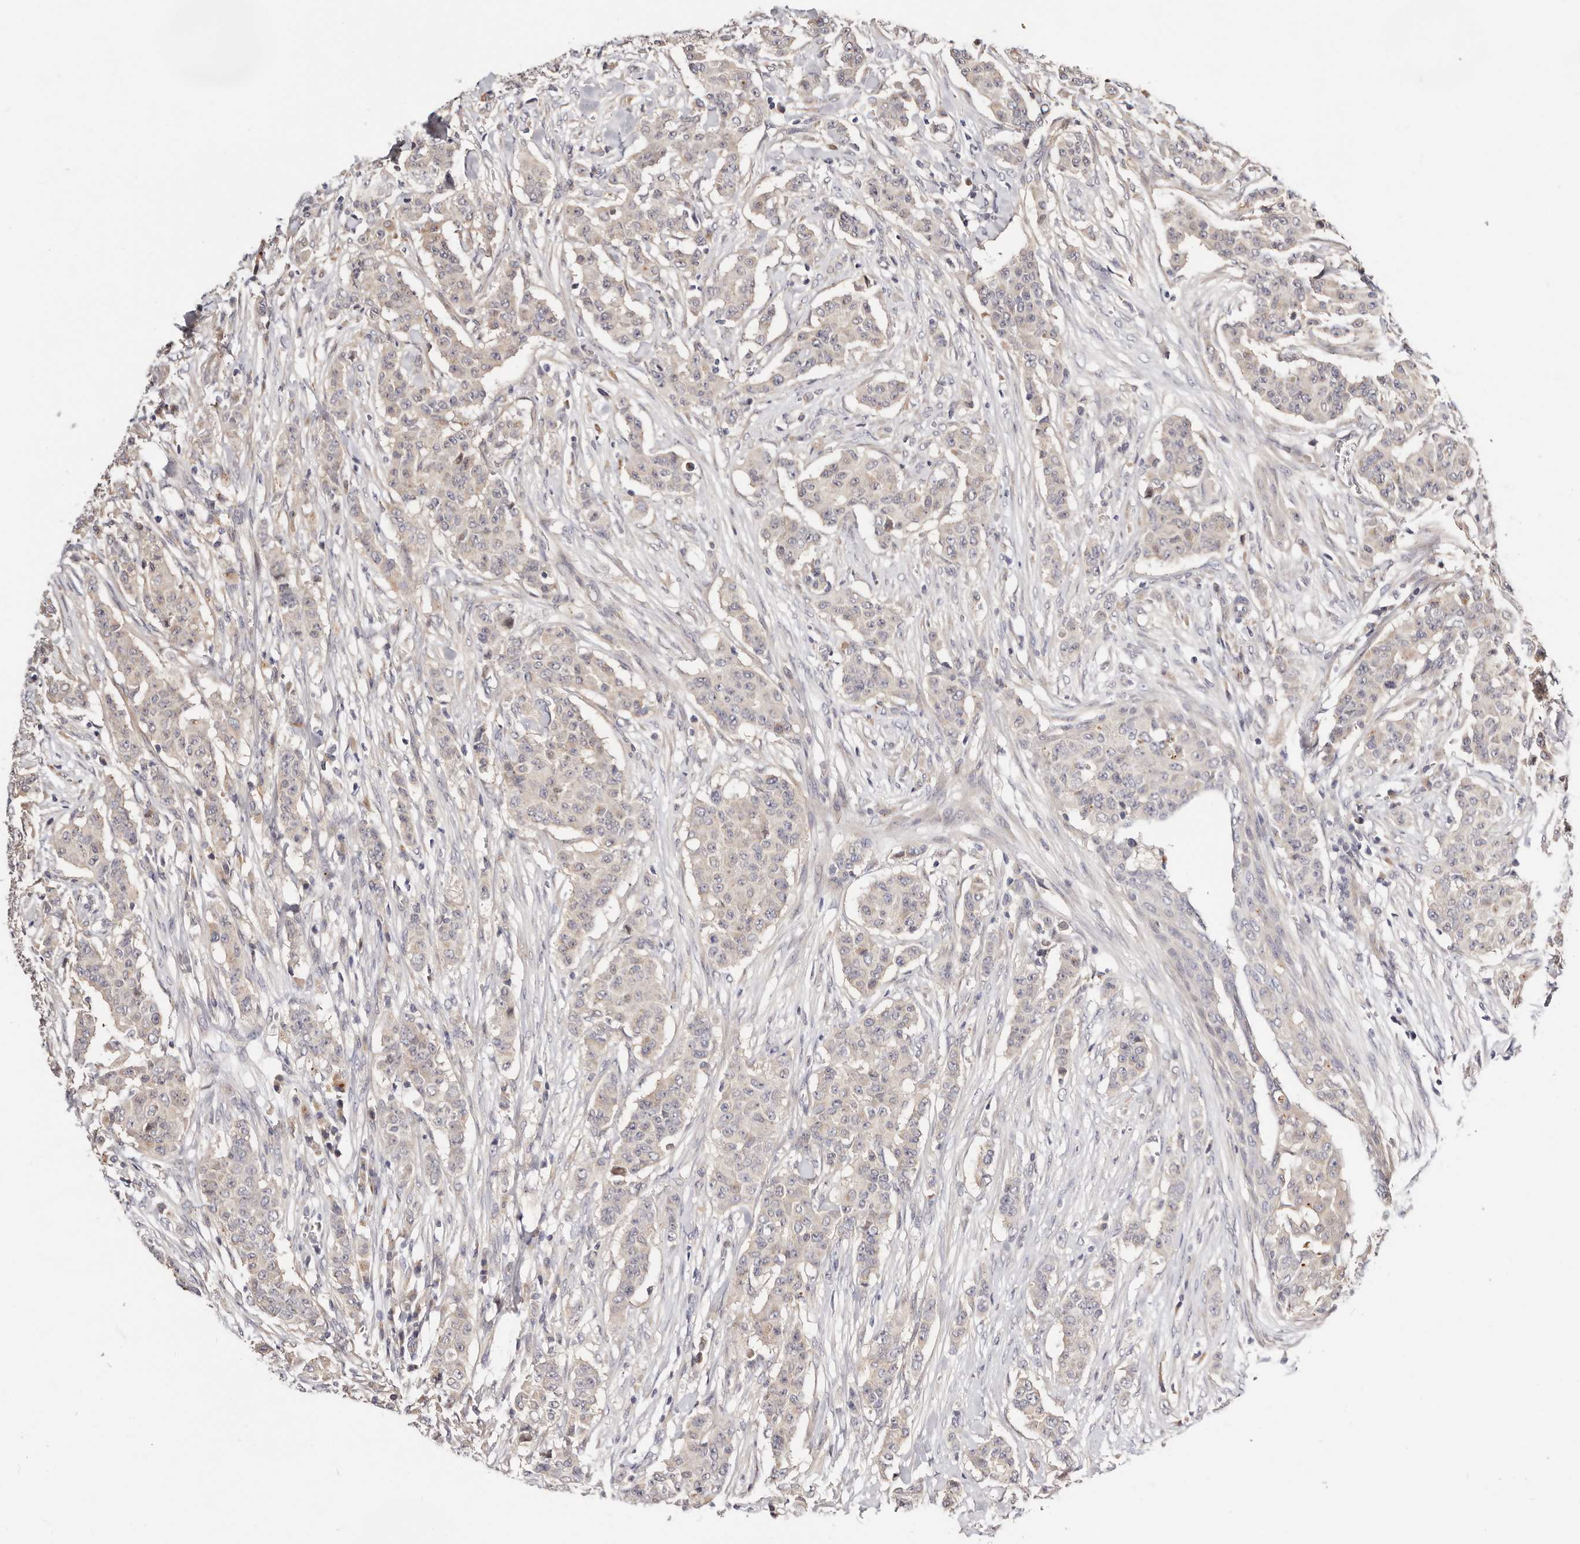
{"staining": {"intensity": "negative", "quantity": "none", "location": "none"}, "tissue": "breast cancer", "cell_type": "Tumor cells", "image_type": "cancer", "snomed": [{"axis": "morphology", "description": "Duct carcinoma"}, {"axis": "topography", "description": "Breast"}], "caption": "Tumor cells are negative for protein expression in human infiltrating ductal carcinoma (breast).", "gene": "USP33", "patient": {"sex": "female", "age": 40}}